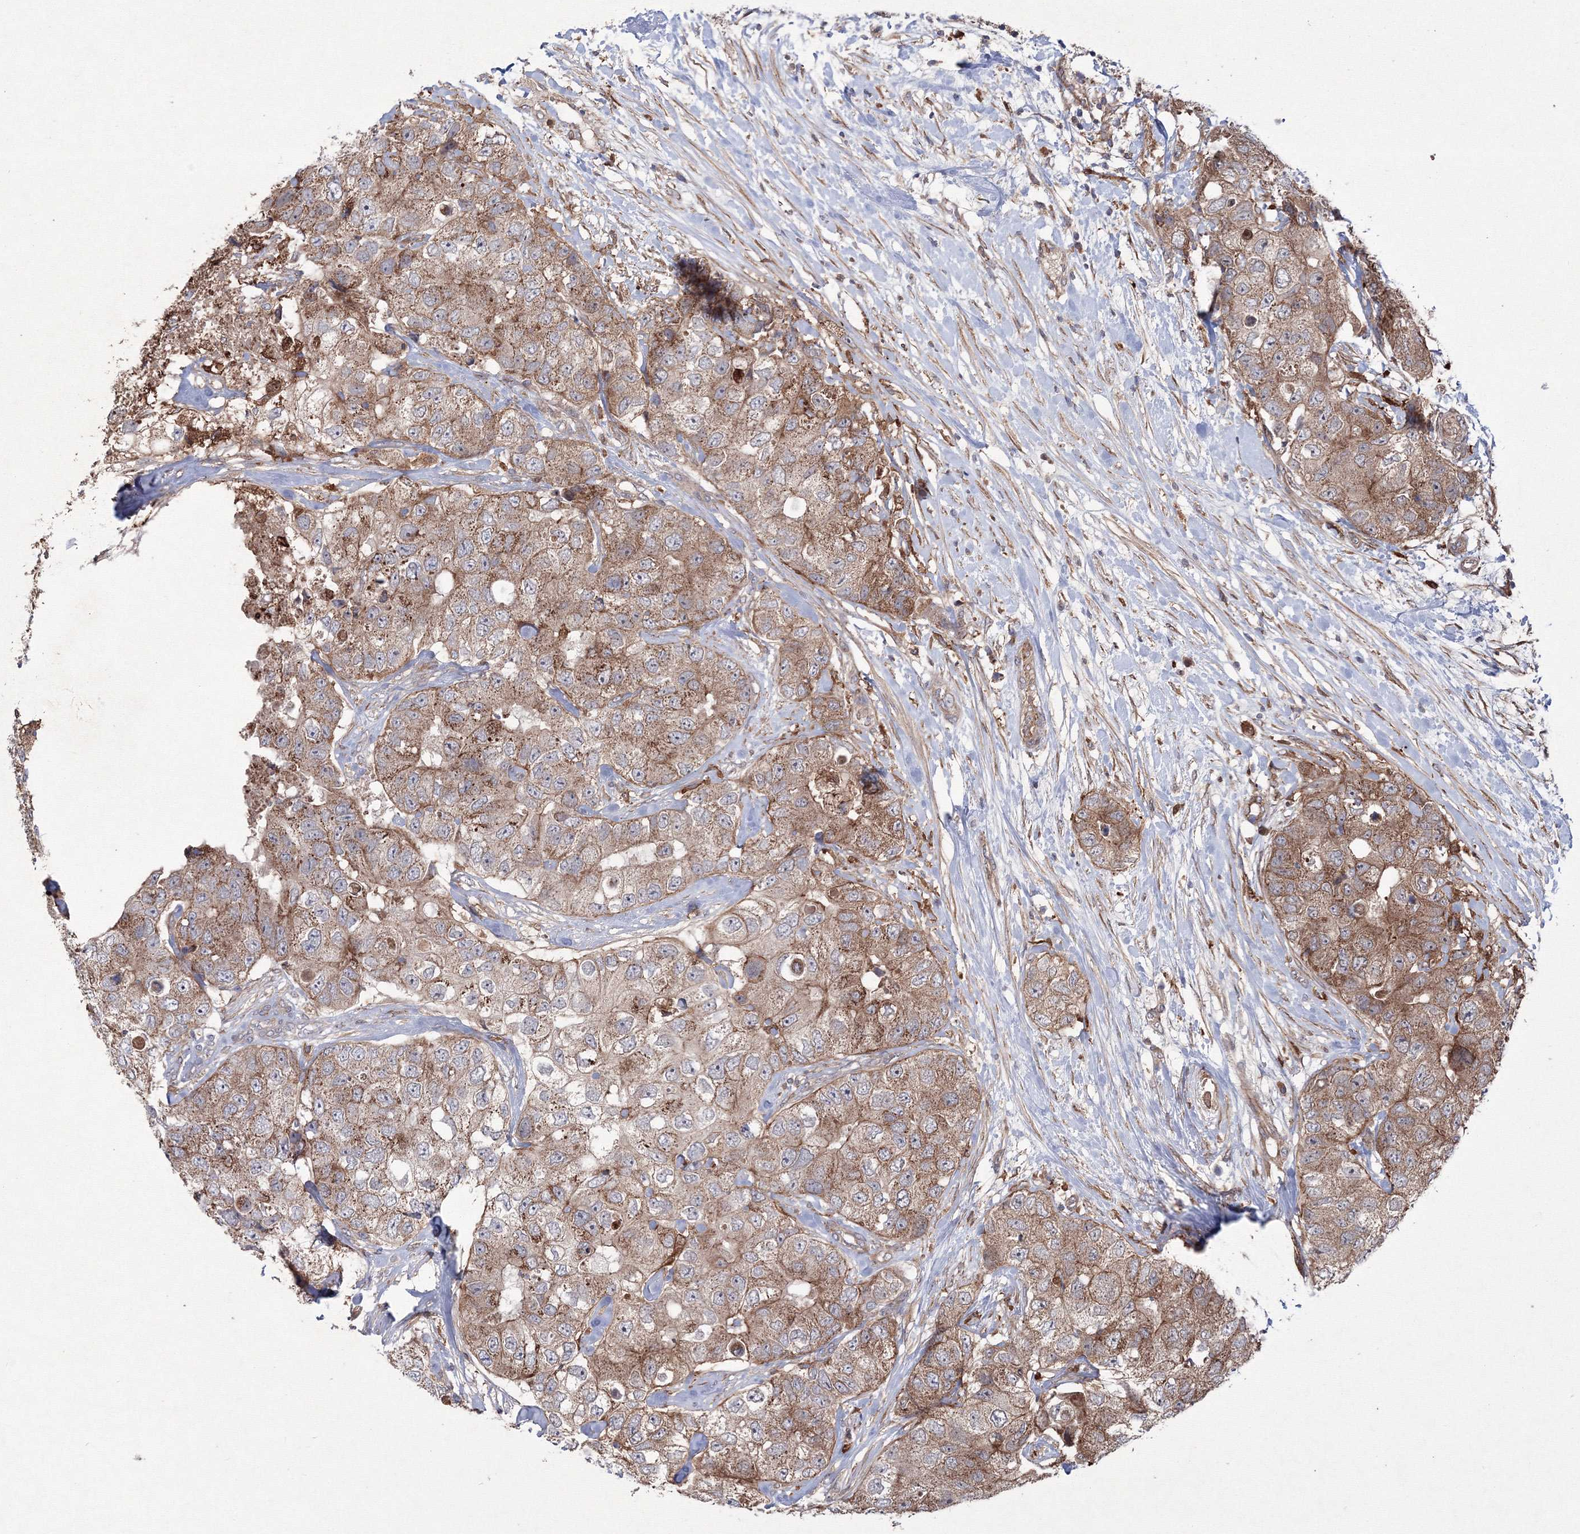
{"staining": {"intensity": "moderate", "quantity": ">75%", "location": "cytoplasmic/membranous"}, "tissue": "breast cancer", "cell_type": "Tumor cells", "image_type": "cancer", "snomed": [{"axis": "morphology", "description": "Duct carcinoma"}, {"axis": "topography", "description": "Breast"}], "caption": "Immunohistochemical staining of breast cancer shows medium levels of moderate cytoplasmic/membranous positivity in about >75% of tumor cells. The protein is shown in brown color, while the nuclei are stained blue.", "gene": "RANBP3L", "patient": {"sex": "female", "age": 62}}